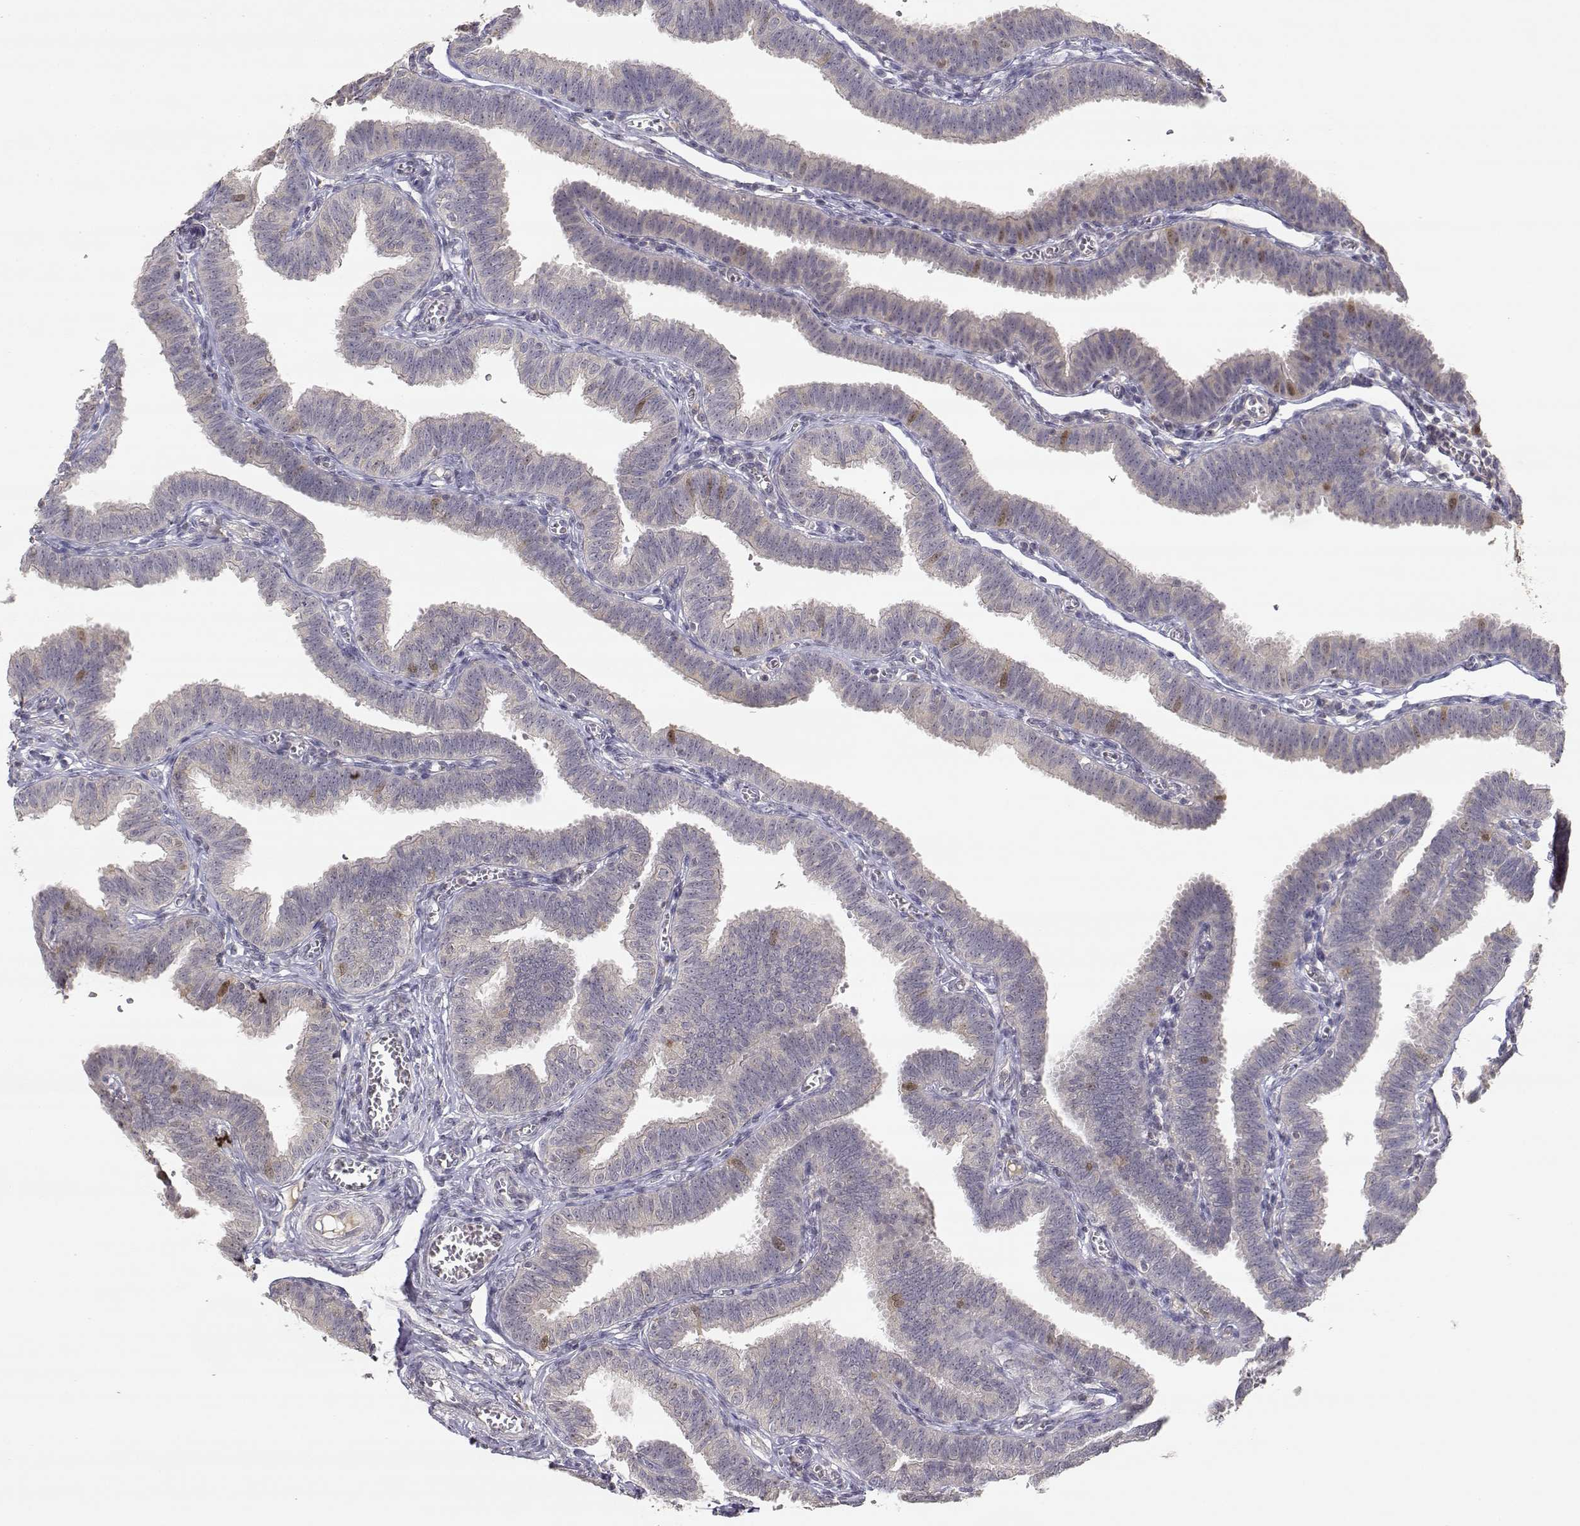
{"staining": {"intensity": "moderate", "quantity": "<25%", "location": "nuclear"}, "tissue": "fallopian tube", "cell_type": "Glandular cells", "image_type": "normal", "snomed": [{"axis": "morphology", "description": "Normal tissue, NOS"}, {"axis": "topography", "description": "Fallopian tube"}], "caption": "Benign fallopian tube was stained to show a protein in brown. There is low levels of moderate nuclear staining in about <25% of glandular cells.", "gene": "RAD51", "patient": {"sex": "female", "age": 25}}